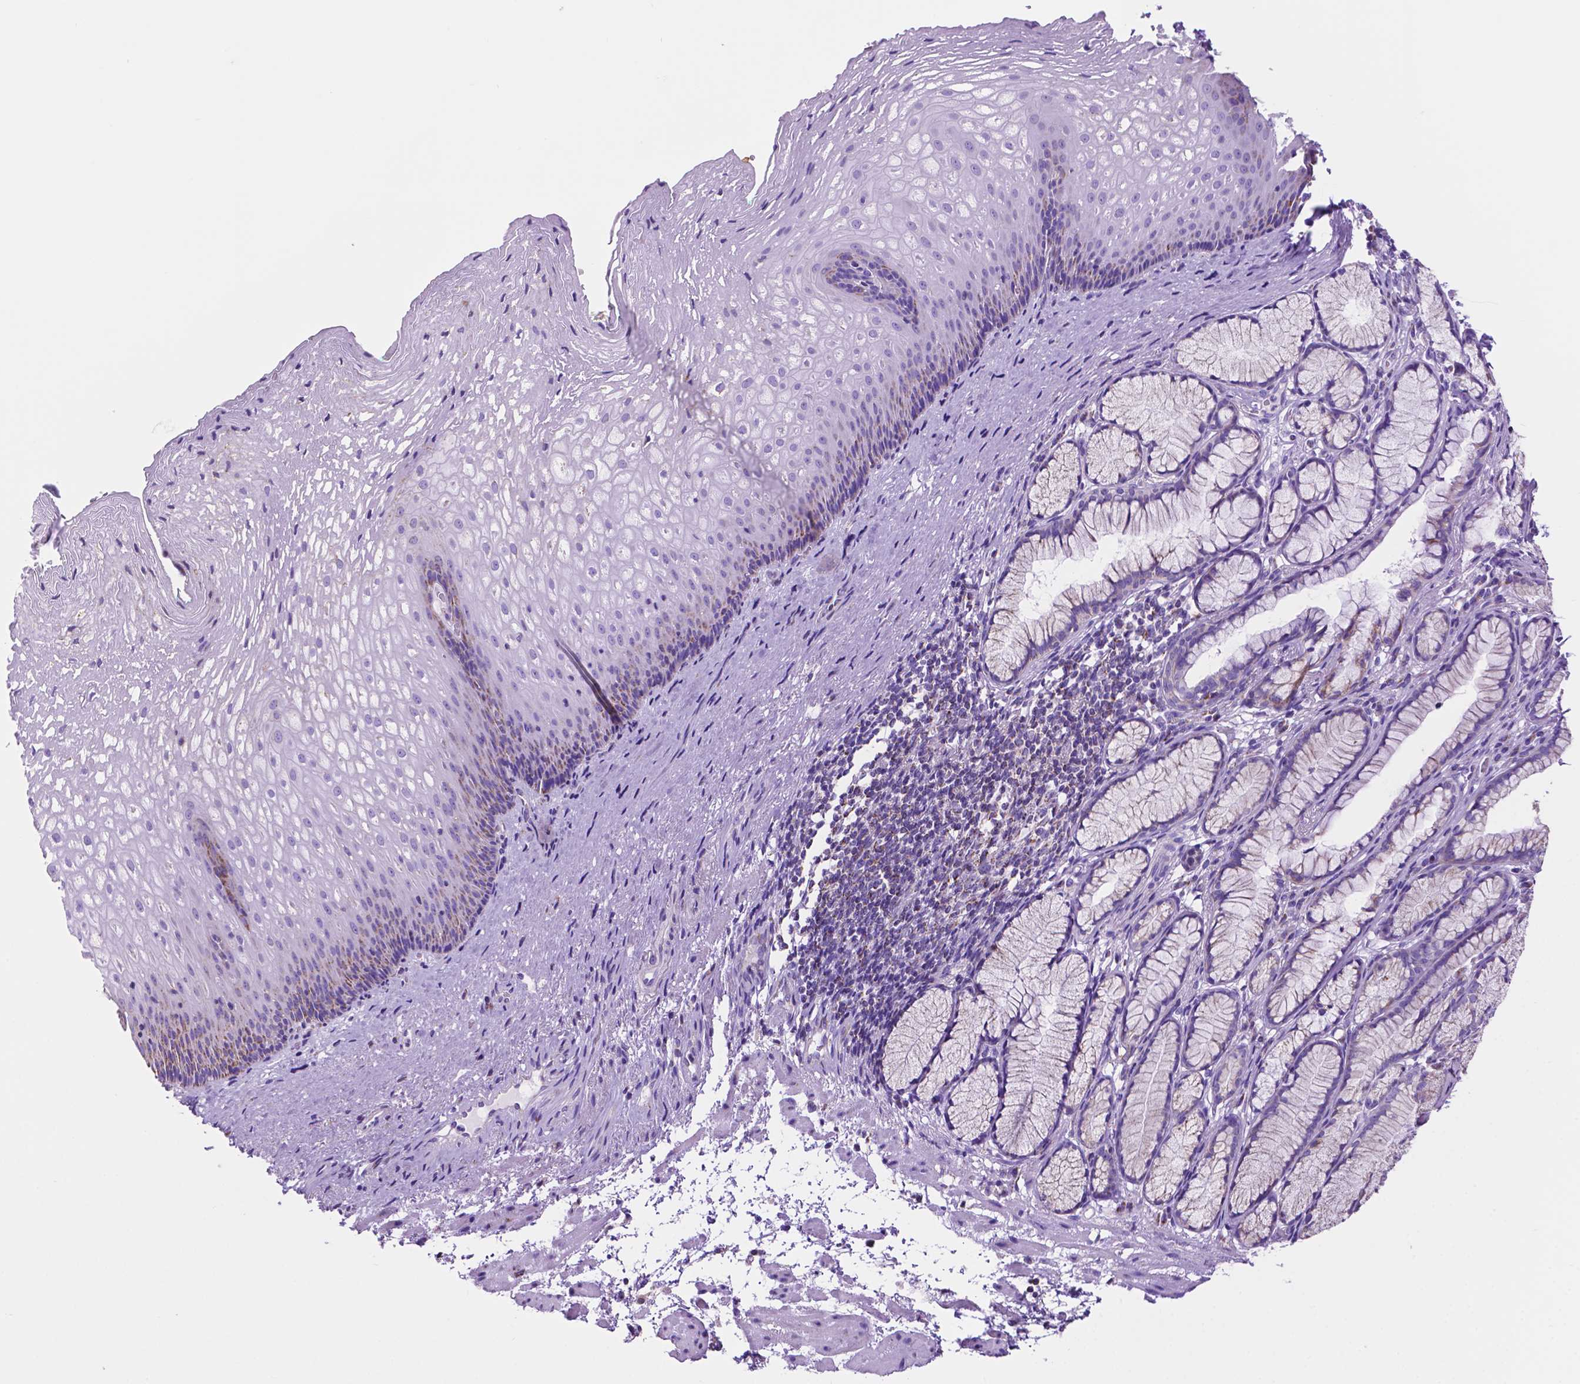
{"staining": {"intensity": "moderate", "quantity": "25%-75%", "location": "cytoplasmic/membranous"}, "tissue": "esophagus", "cell_type": "Squamous epithelial cells", "image_type": "normal", "snomed": [{"axis": "morphology", "description": "Normal tissue, NOS"}, {"axis": "topography", "description": "Esophagus"}], "caption": "A histopathology image of esophagus stained for a protein exhibits moderate cytoplasmic/membranous brown staining in squamous epithelial cells. The protein is stained brown, and the nuclei are stained in blue (DAB (3,3'-diaminobenzidine) IHC with brightfield microscopy, high magnification).", "gene": "GDPD5", "patient": {"sex": "male", "age": 76}}